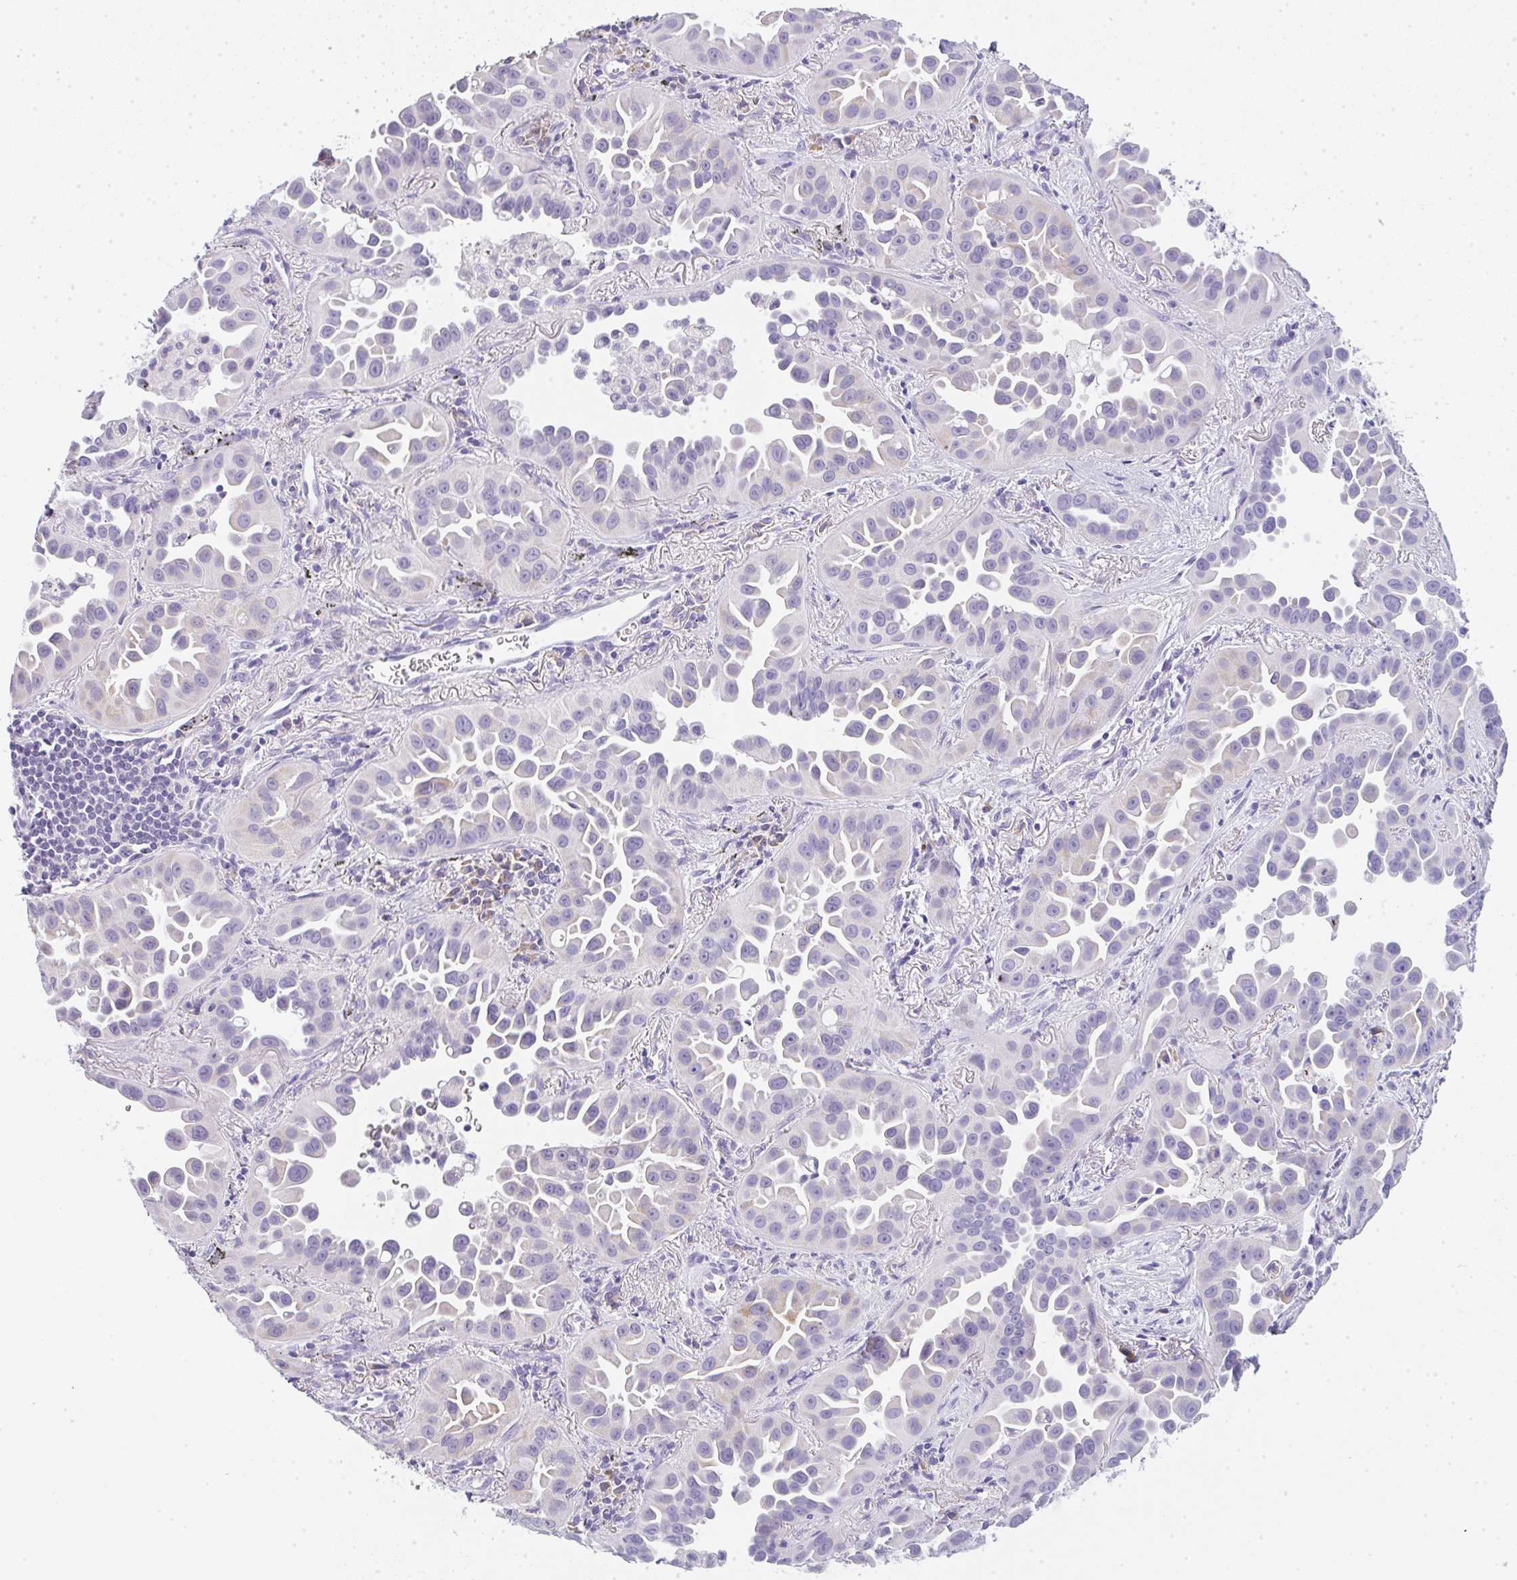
{"staining": {"intensity": "weak", "quantity": "<25%", "location": "cytoplasmic/membranous"}, "tissue": "lung cancer", "cell_type": "Tumor cells", "image_type": "cancer", "snomed": [{"axis": "morphology", "description": "Adenocarcinoma, NOS"}, {"axis": "topography", "description": "Lung"}], "caption": "Immunohistochemistry (IHC) image of lung cancer stained for a protein (brown), which shows no positivity in tumor cells.", "gene": "LPAR4", "patient": {"sex": "male", "age": 68}}